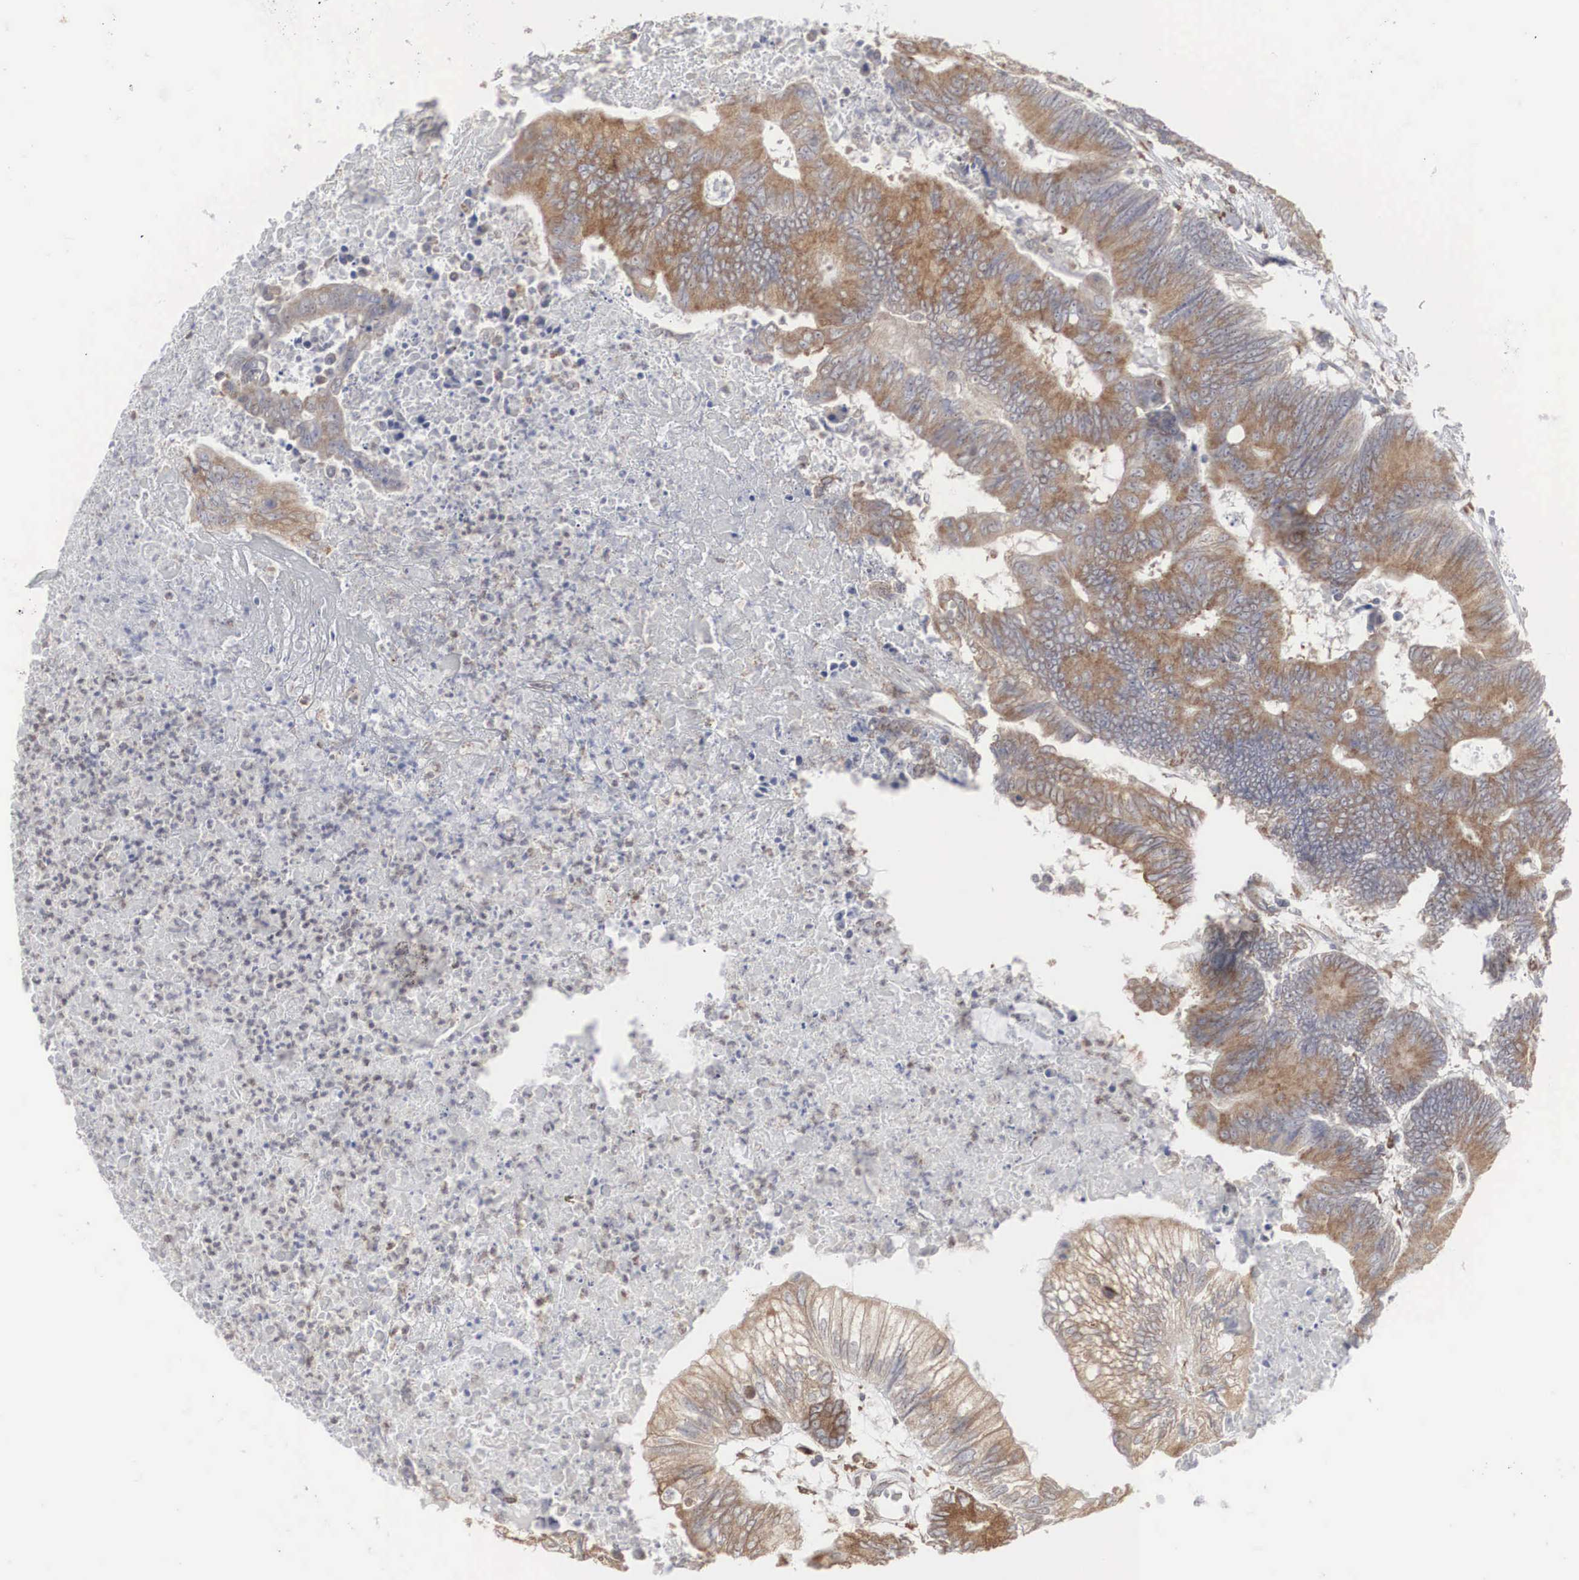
{"staining": {"intensity": "strong", "quantity": ">75%", "location": "cytoplasmic/membranous"}, "tissue": "colorectal cancer", "cell_type": "Tumor cells", "image_type": "cancer", "snomed": [{"axis": "morphology", "description": "Adenocarcinoma, NOS"}, {"axis": "topography", "description": "Colon"}], "caption": "Immunohistochemical staining of human colorectal adenocarcinoma exhibits high levels of strong cytoplasmic/membranous positivity in approximately >75% of tumor cells.", "gene": "MIA2", "patient": {"sex": "male", "age": 65}}